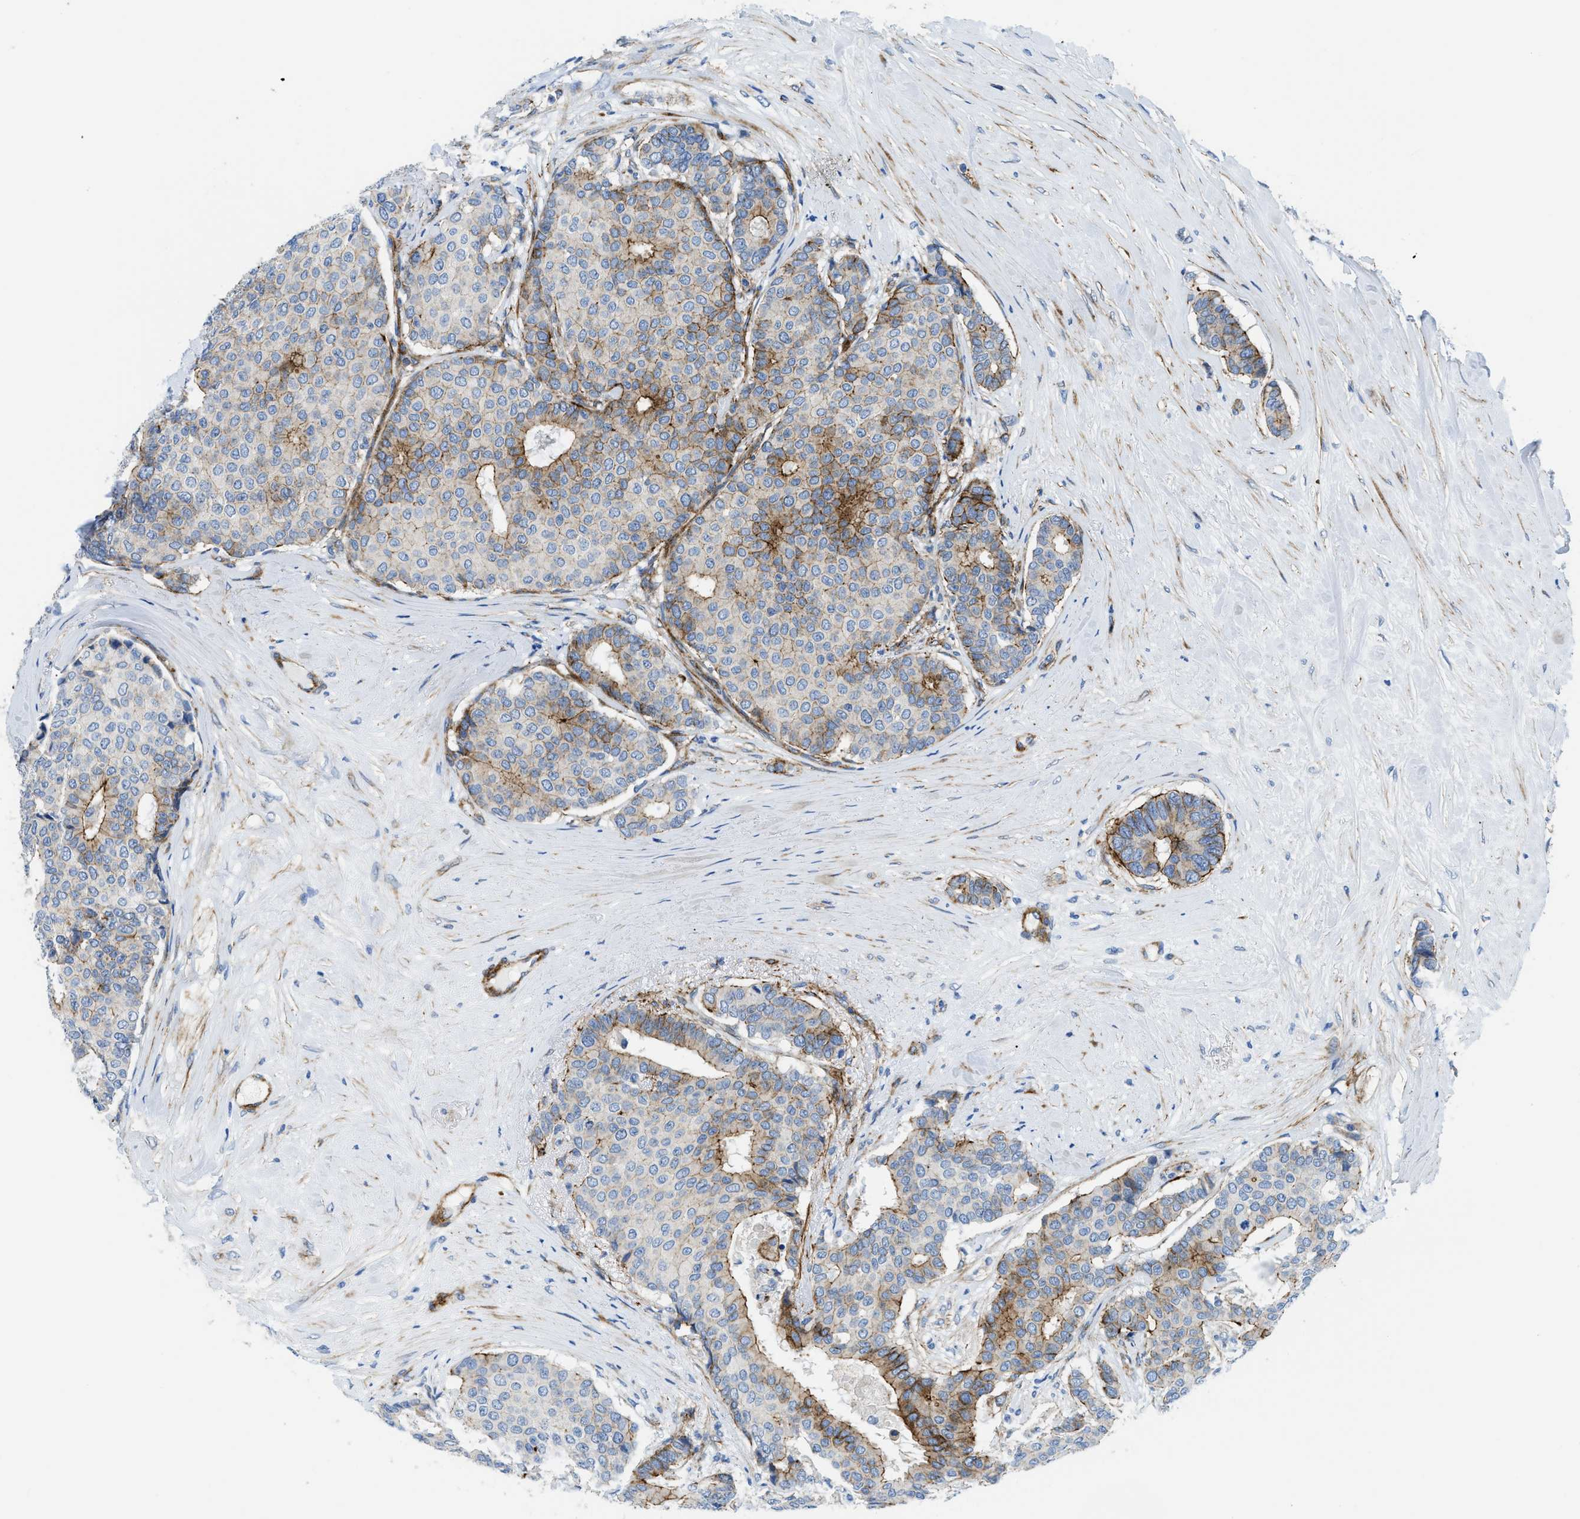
{"staining": {"intensity": "strong", "quantity": "<25%", "location": "cytoplasmic/membranous"}, "tissue": "breast cancer", "cell_type": "Tumor cells", "image_type": "cancer", "snomed": [{"axis": "morphology", "description": "Duct carcinoma"}, {"axis": "topography", "description": "Breast"}], "caption": "About <25% of tumor cells in human intraductal carcinoma (breast) exhibit strong cytoplasmic/membranous protein staining as visualized by brown immunohistochemical staining.", "gene": "CUTA", "patient": {"sex": "female", "age": 75}}